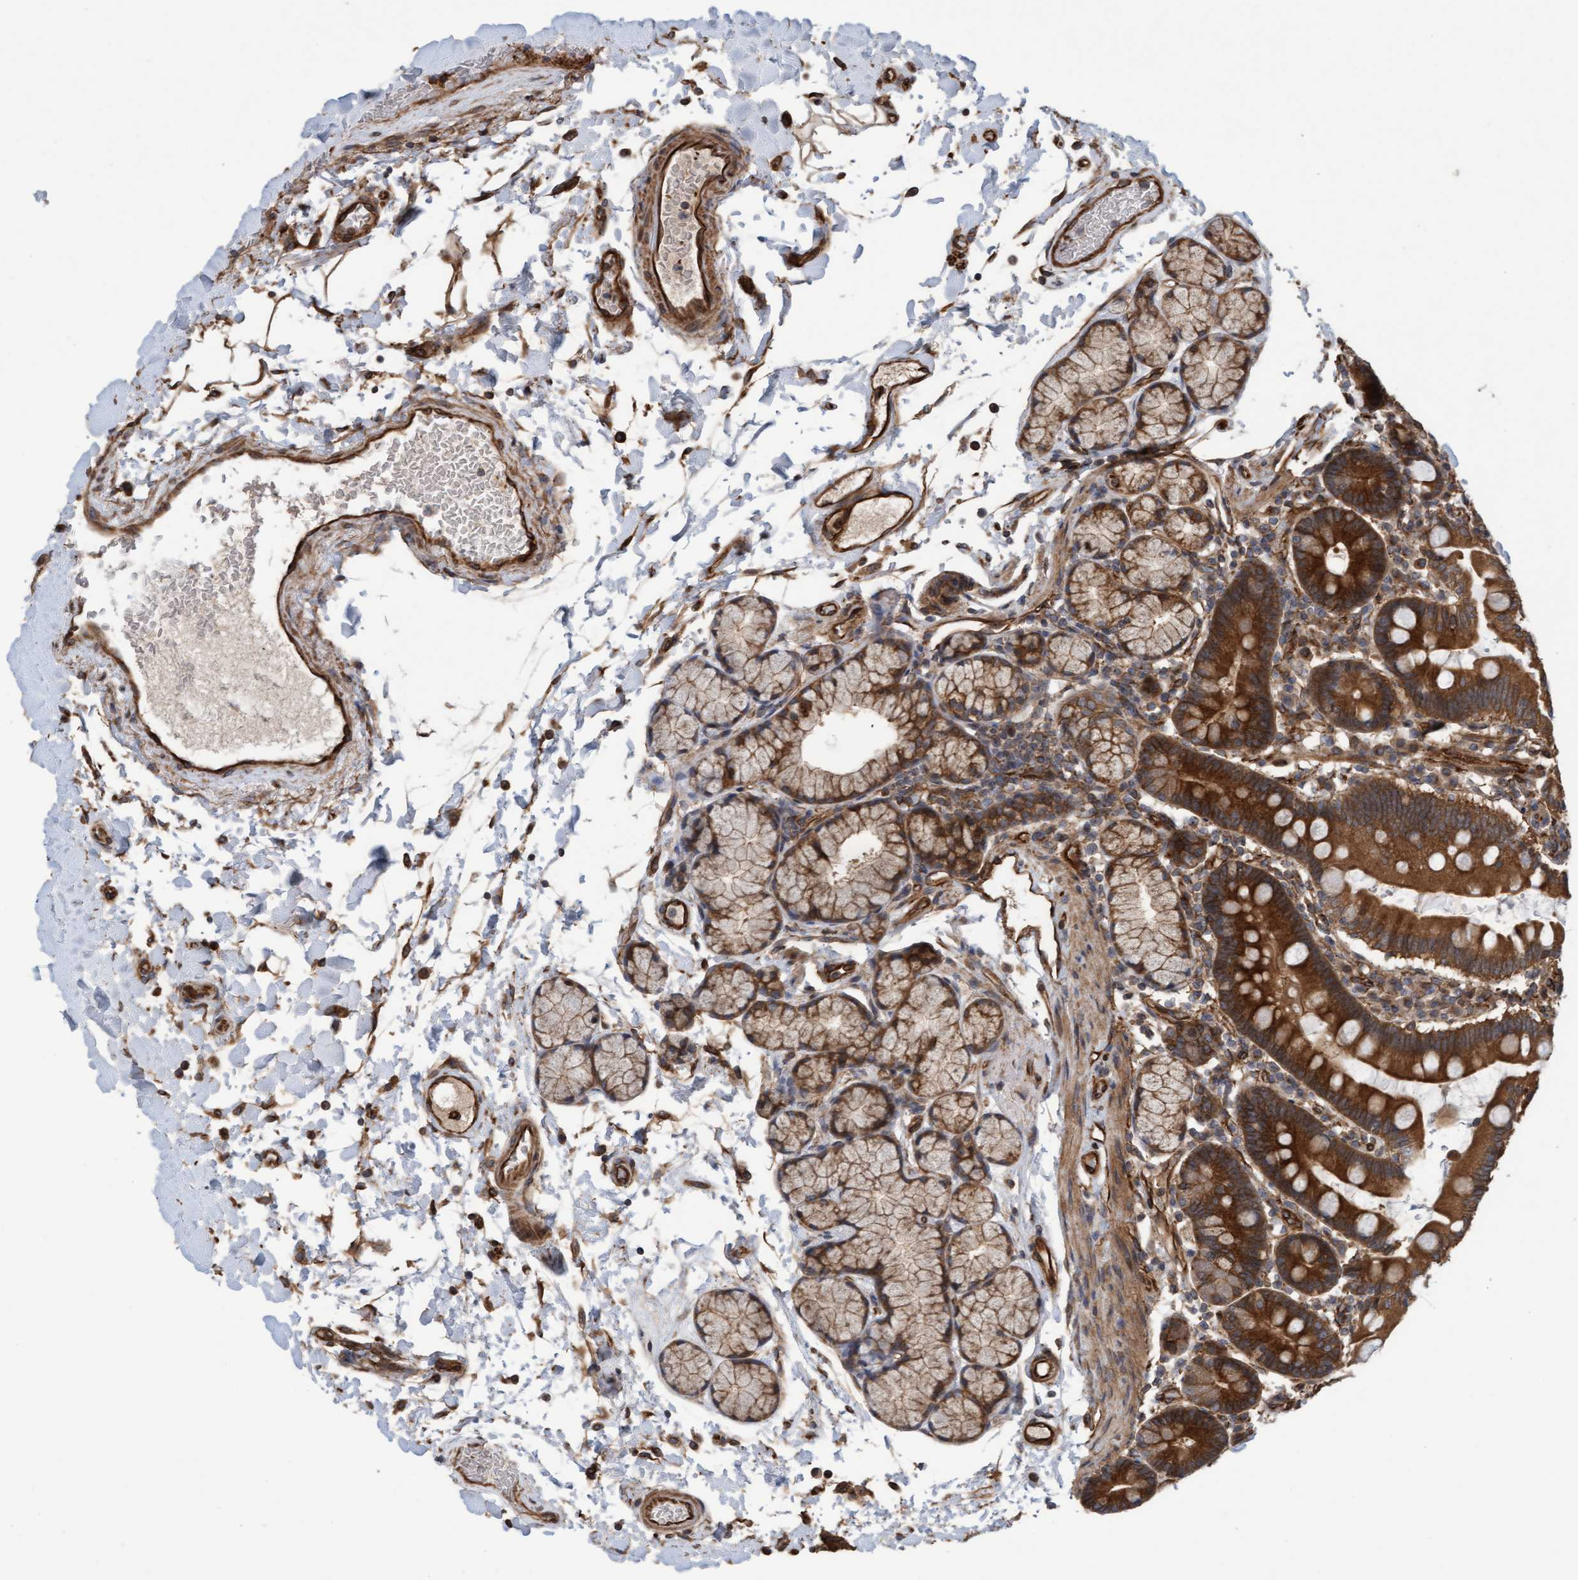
{"staining": {"intensity": "strong", "quantity": ">75%", "location": "cytoplasmic/membranous"}, "tissue": "duodenum", "cell_type": "Glandular cells", "image_type": "normal", "snomed": [{"axis": "morphology", "description": "Normal tissue, NOS"}, {"axis": "topography", "description": "Small intestine, NOS"}], "caption": "Brown immunohistochemical staining in normal human duodenum demonstrates strong cytoplasmic/membranous staining in approximately >75% of glandular cells.", "gene": "CDC42EP4", "patient": {"sex": "female", "age": 71}}